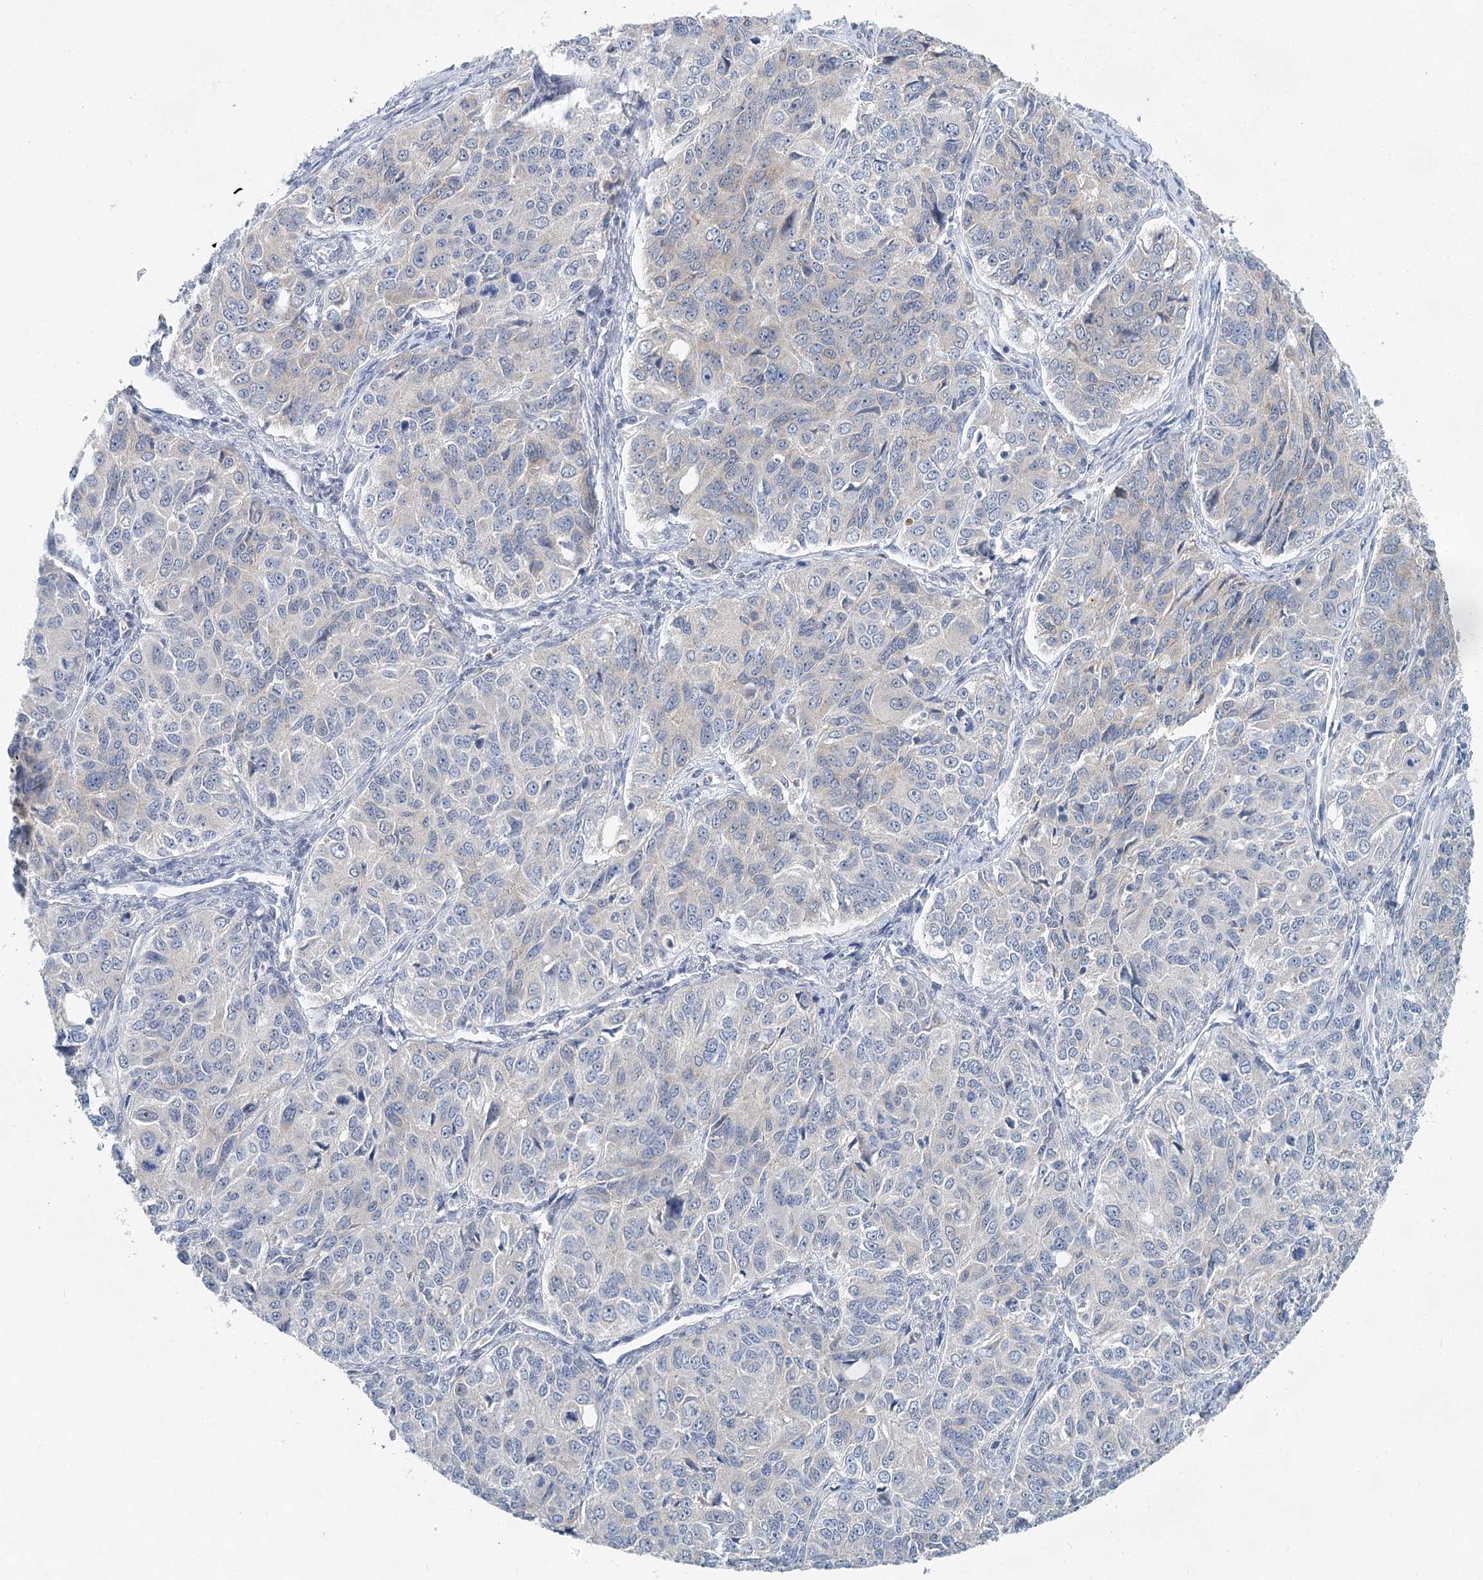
{"staining": {"intensity": "negative", "quantity": "none", "location": "none"}, "tissue": "ovarian cancer", "cell_type": "Tumor cells", "image_type": "cancer", "snomed": [{"axis": "morphology", "description": "Carcinoma, endometroid"}, {"axis": "topography", "description": "Ovary"}], "caption": "Histopathology image shows no protein staining in tumor cells of ovarian endometroid carcinoma tissue. (Stains: DAB (3,3'-diaminobenzidine) immunohistochemistry (IHC) with hematoxylin counter stain, Microscopy: brightfield microscopy at high magnification).", "gene": "BLTP1", "patient": {"sex": "female", "age": 51}}